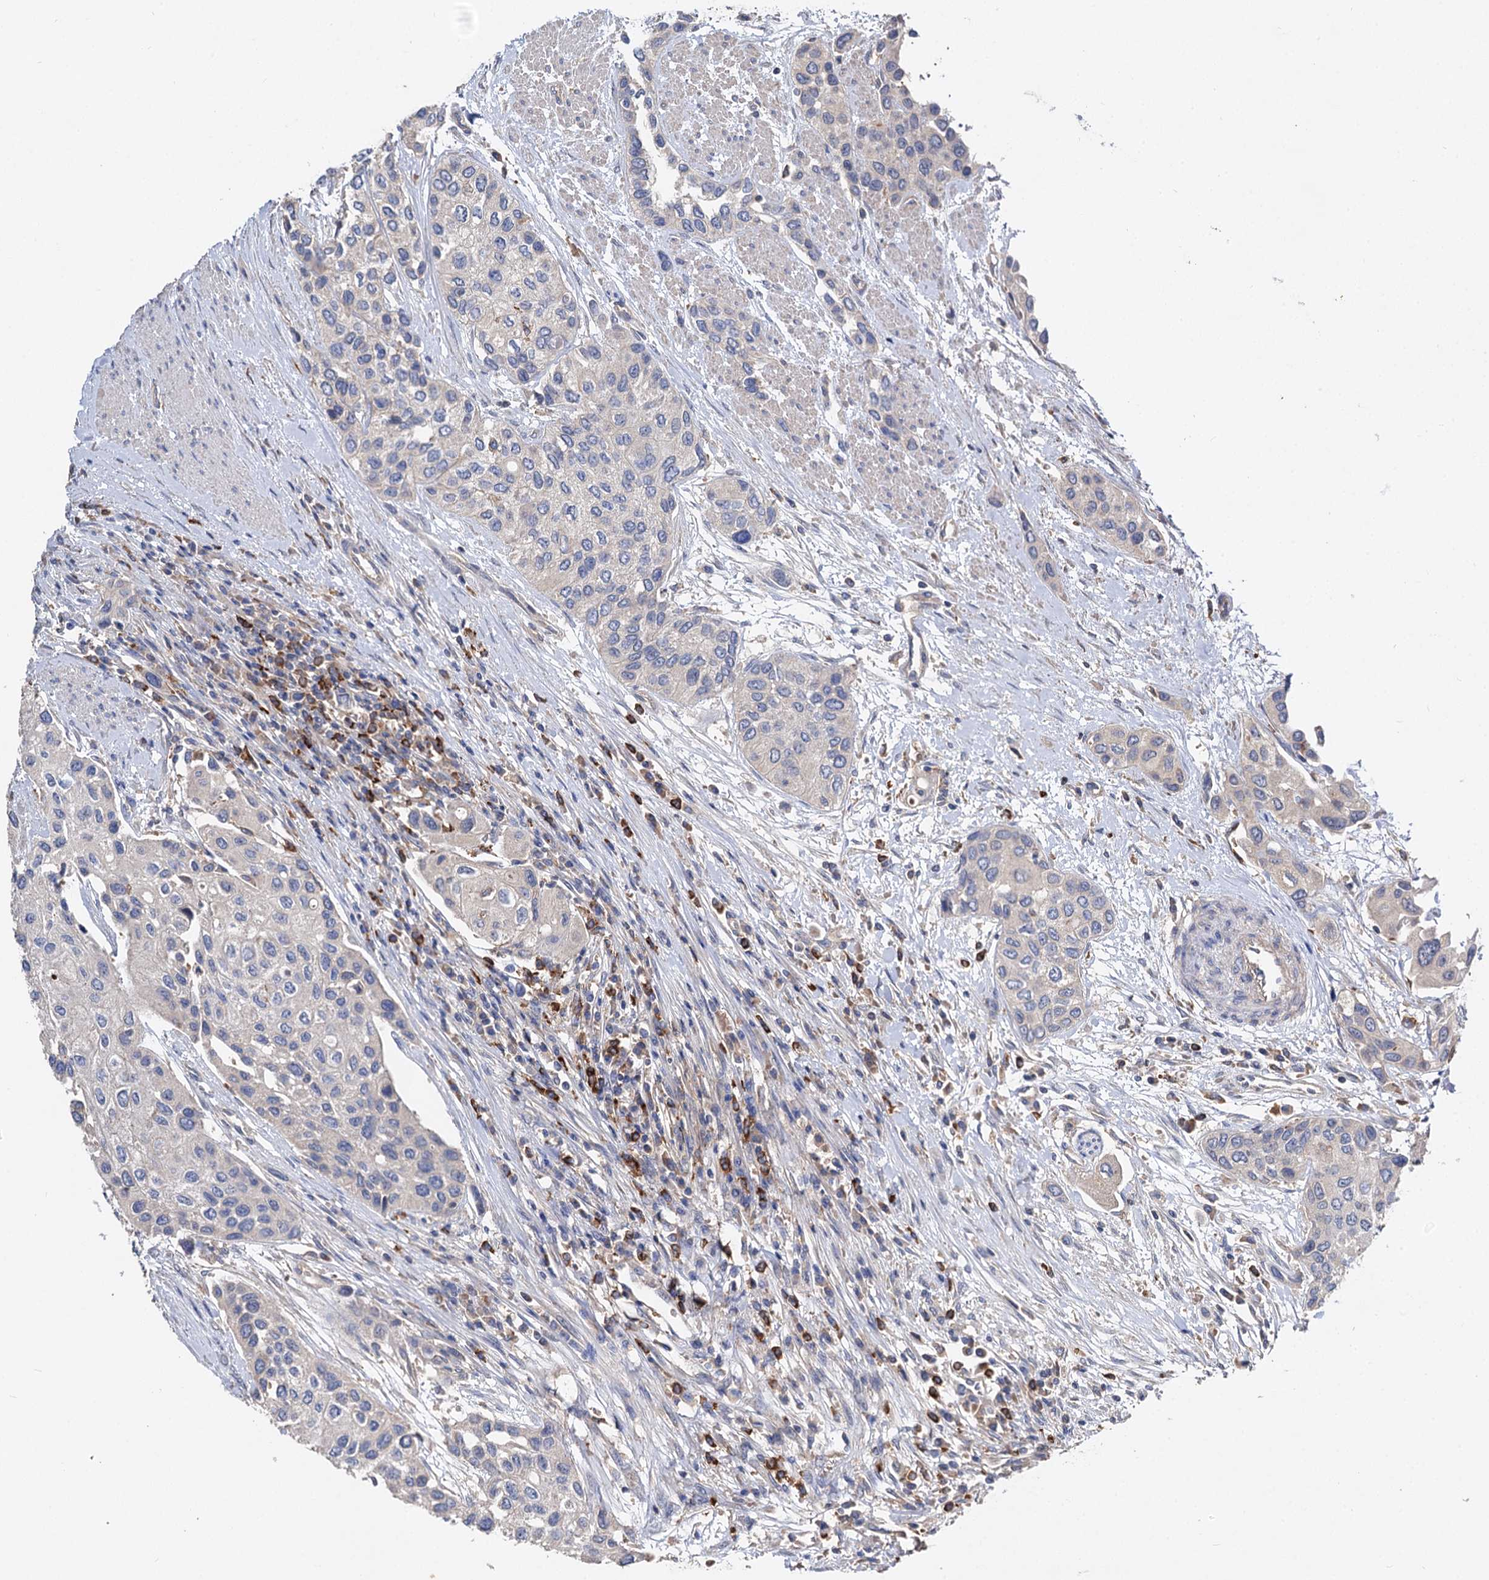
{"staining": {"intensity": "negative", "quantity": "none", "location": "none"}, "tissue": "urothelial cancer", "cell_type": "Tumor cells", "image_type": "cancer", "snomed": [{"axis": "morphology", "description": "Normal tissue, NOS"}, {"axis": "morphology", "description": "Urothelial carcinoma, High grade"}, {"axis": "topography", "description": "Vascular tissue"}, {"axis": "topography", "description": "Urinary bladder"}], "caption": "IHC photomicrograph of neoplastic tissue: human urothelial cancer stained with DAB exhibits no significant protein staining in tumor cells.", "gene": "HVCN1", "patient": {"sex": "female", "age": 56}}